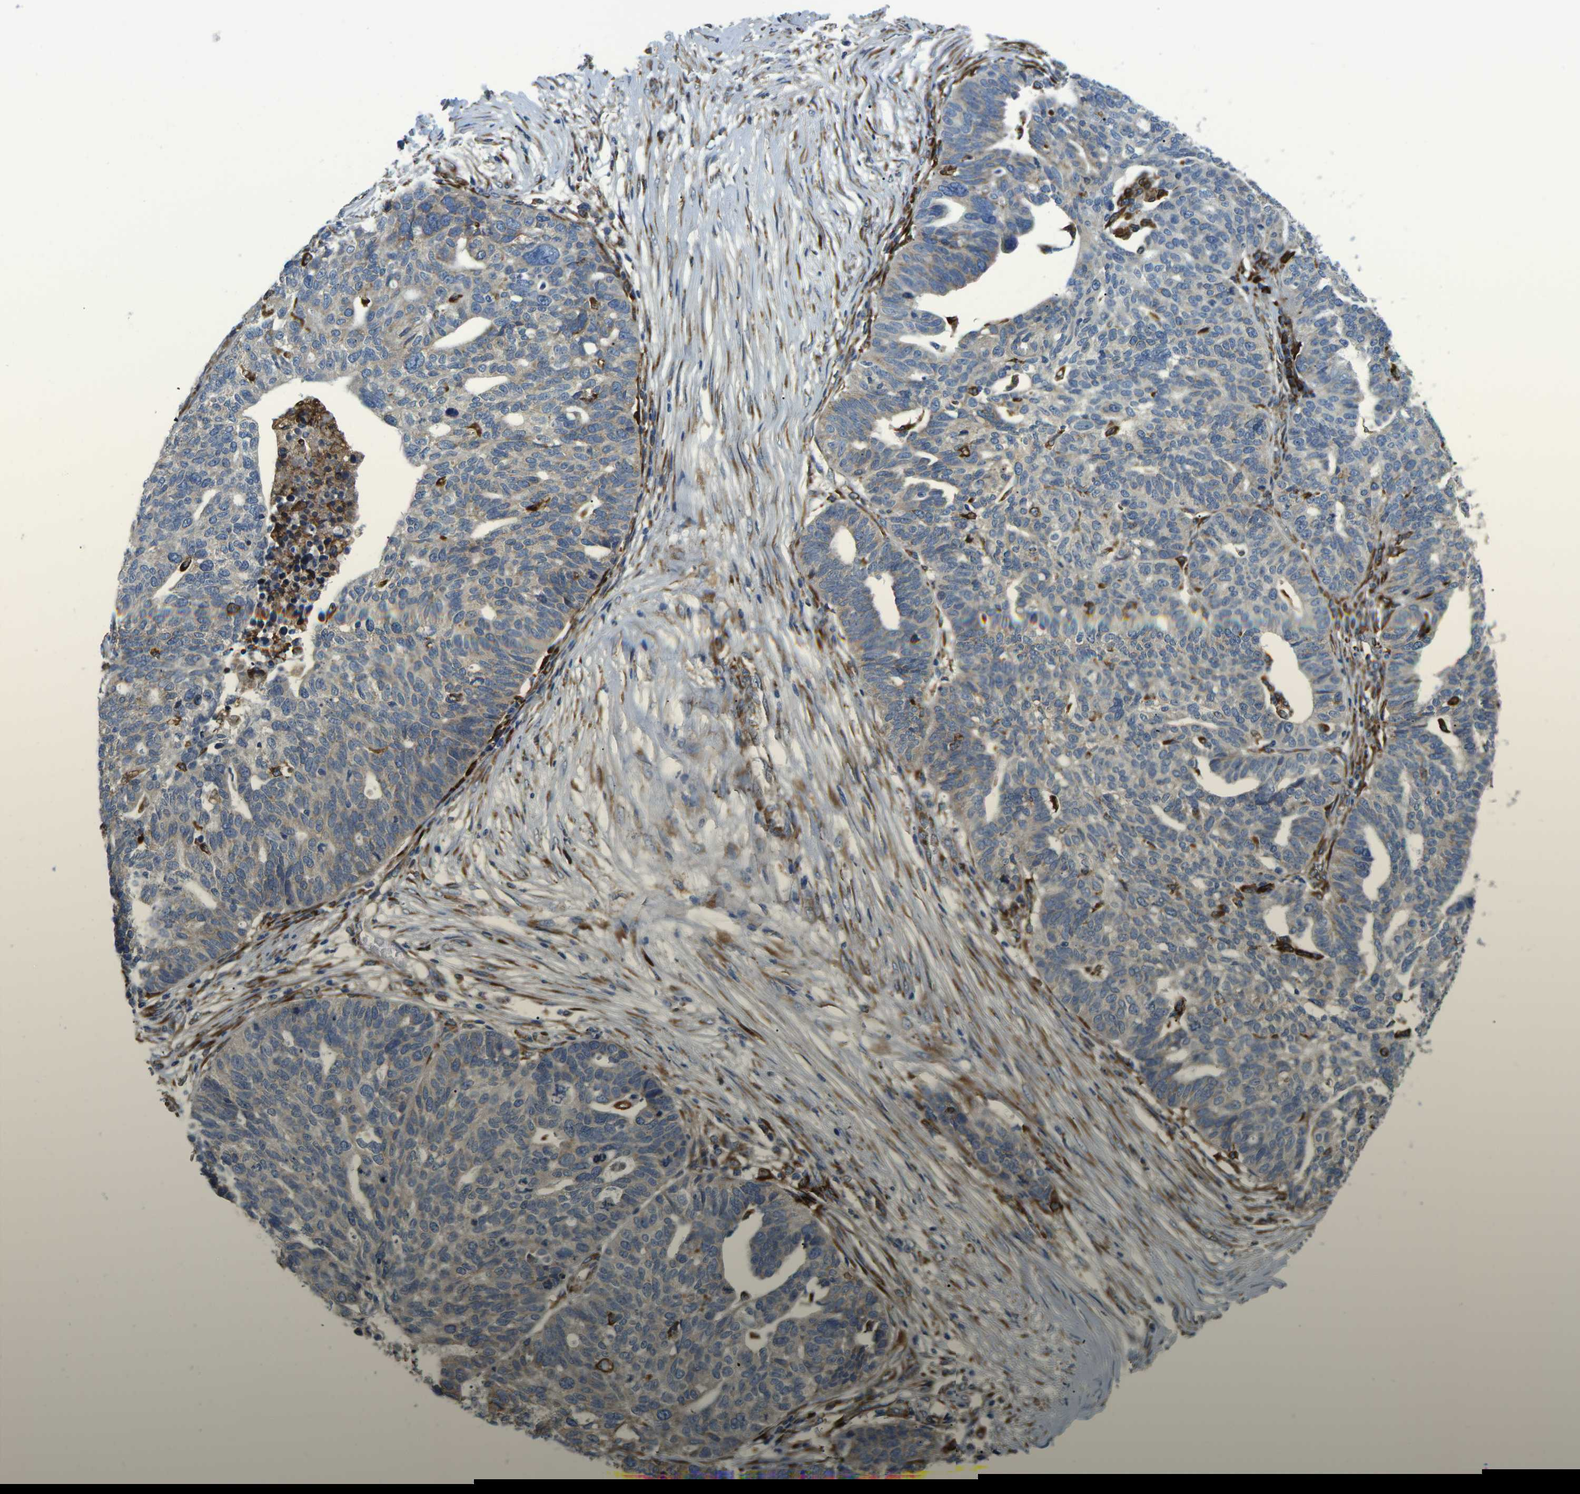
{"staining": {"intensity": "weak", "quantity": "25%-75%", "location": "cytoplasmic/membranous"}, "tissue": "ovarian cancer", "cell_type": "Tumor cells", "image_type": "cancer", "snomed": [{"axis": "morphology", "description": "Cystadenocarcinoma, serous, NOS"}, {"axis": "topography", "description": "Ovary"}], "caption": "Protein staining demonstrates weak cytoplasmic/membranous expression in about 25%-75% of tumor cells in ovarian cancer (serous cystadenocarcinoma). (IHC, brightfield microscopy, high magnification).", "gene": "PDZD8", "patient": {"sex": "female", "age": 59}}